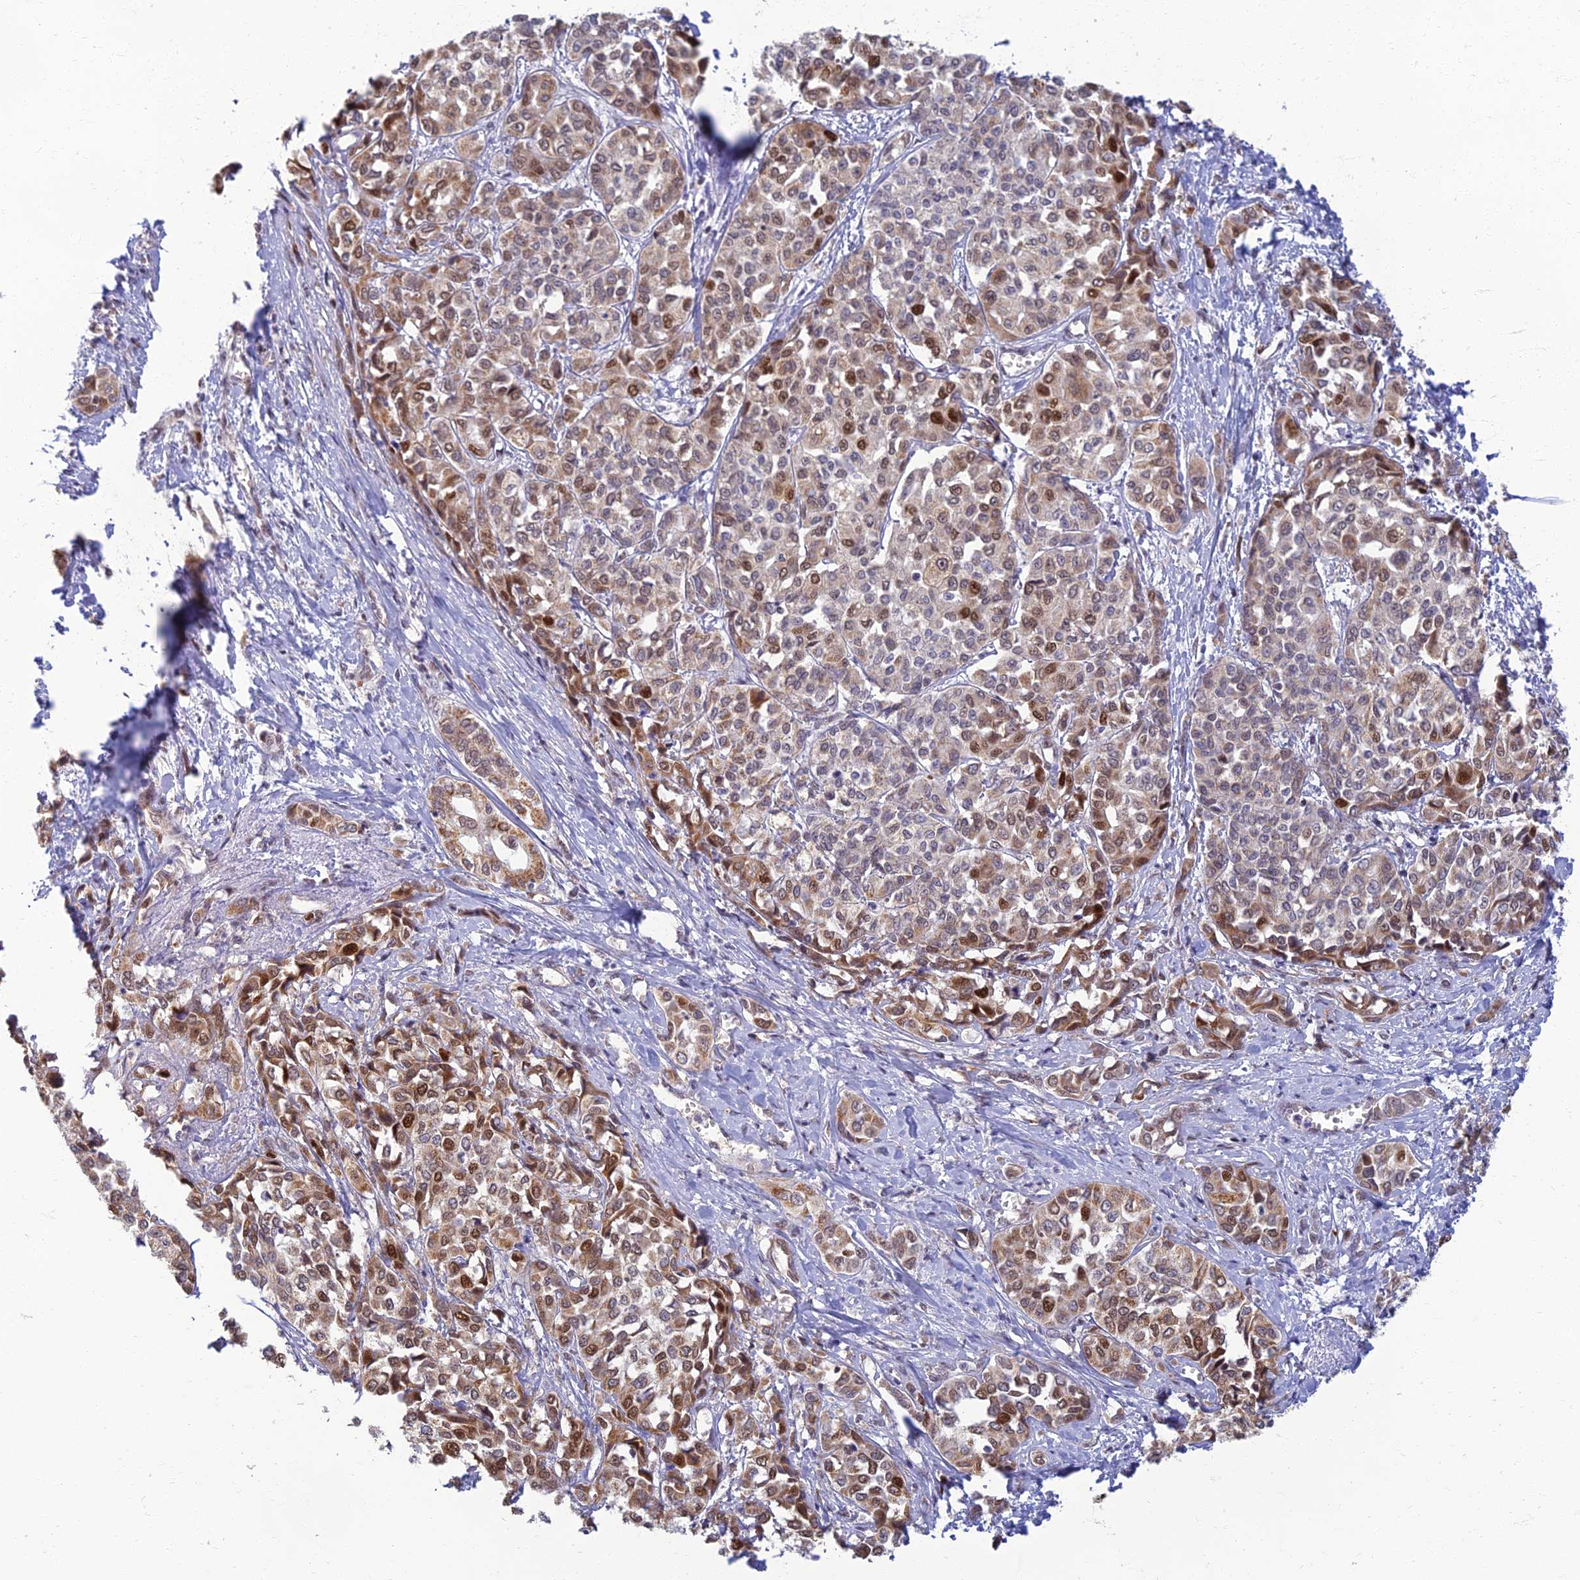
{"staining": {"intensity": "moderate", "quantity": "25%-75%", "location": "nuclear"}, "tissue": "liver cancer", "cell_type": "Tumor cells", "image_type": "cancer", "snomed": [{"axis": "morphology", "description": "Cholangiocarcinoma"}, {"axis": "topography", "description": "Liver"}], "caption": "Immunohistochemistry (IHC) of human liver cancer (cholangiocarcinoma) shows medium levels of moderate nuclear positivity in approximately 25%-75% of tumor cells.", "gene": "EARS2", "patient": {"sex": "female", "age": 77}}